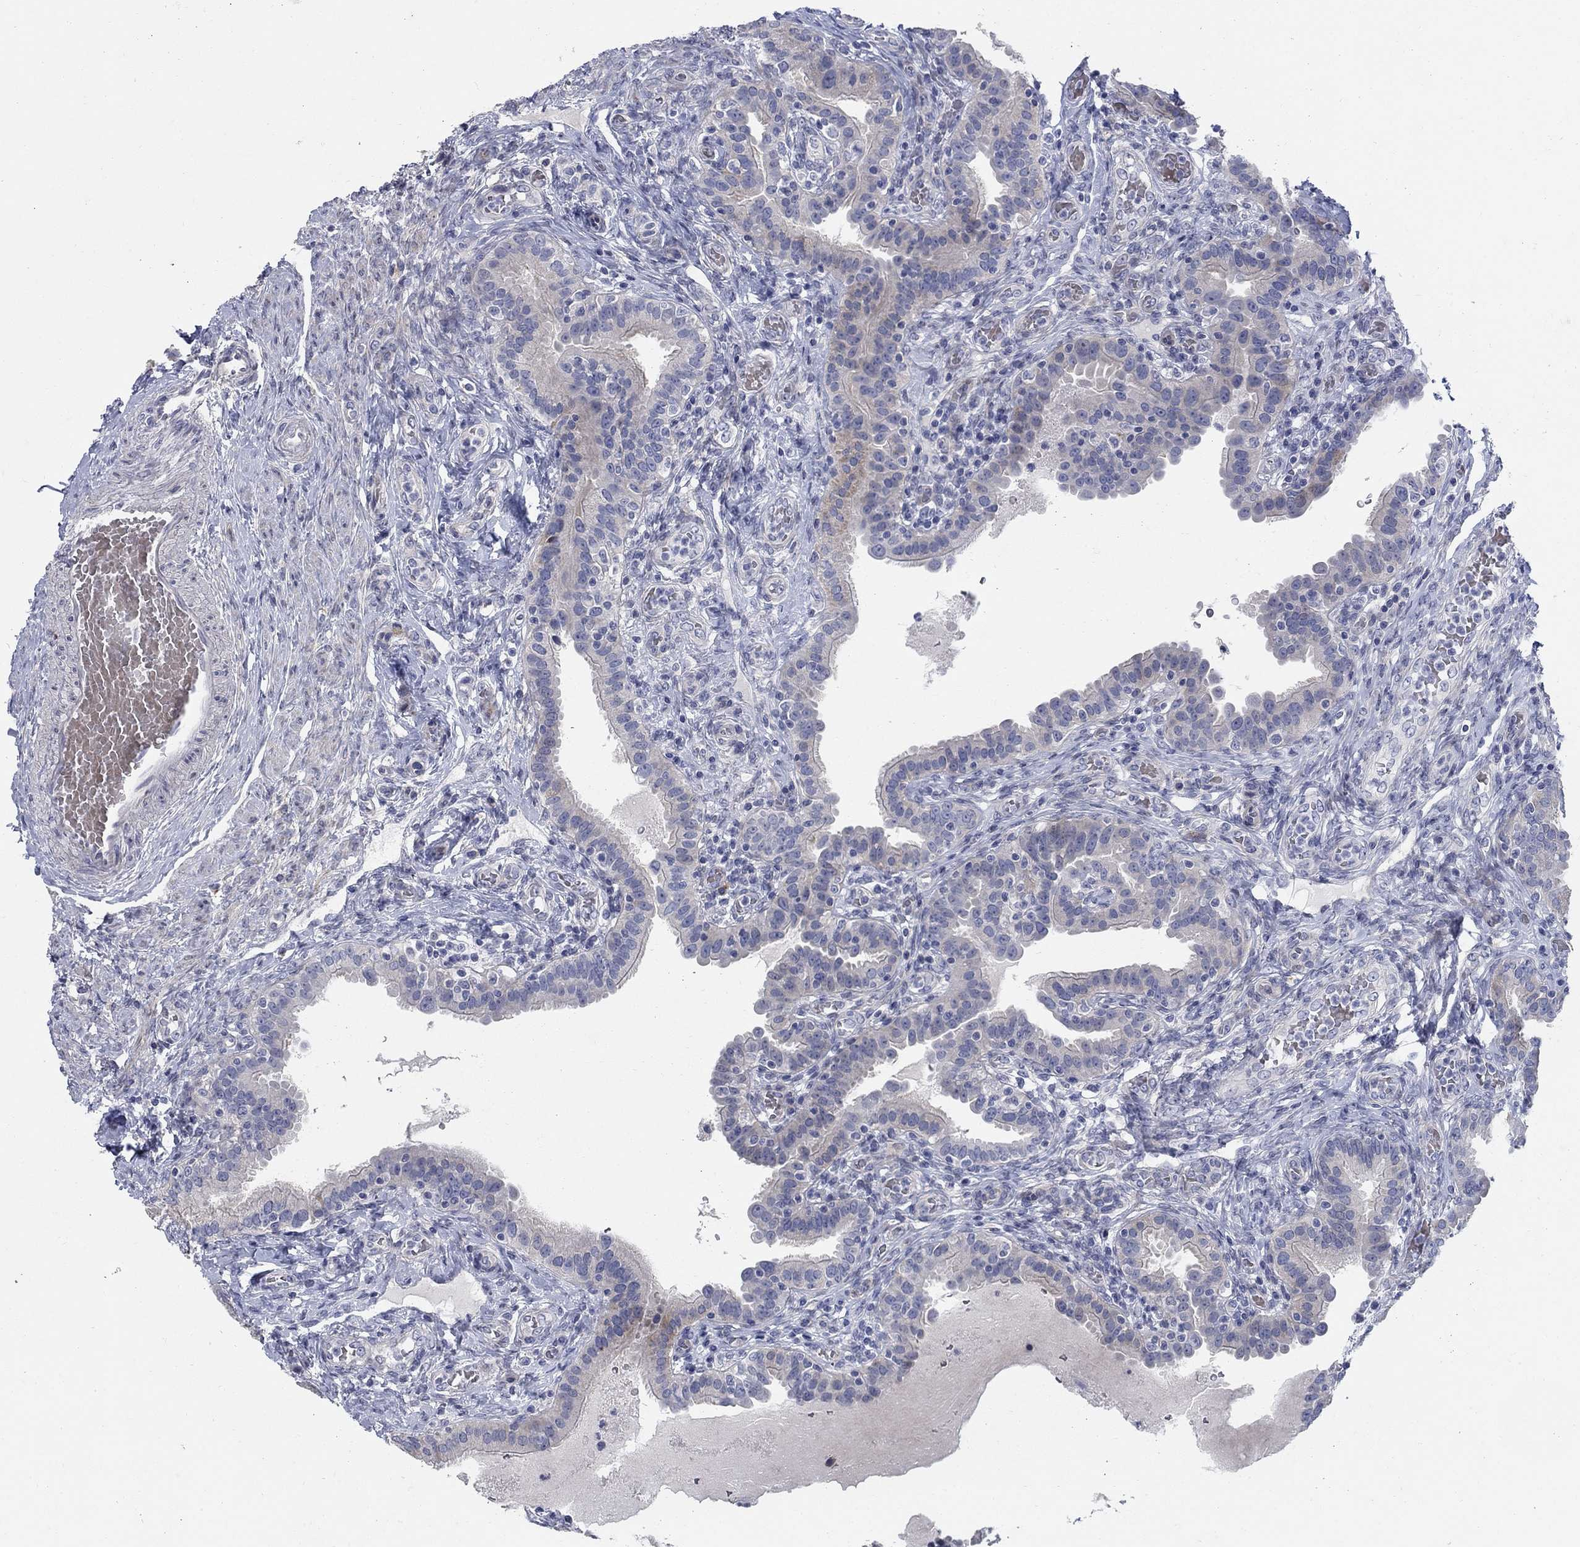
{"staining": {"intensity": "negative", "quantity": "none", "location": "none"}, "tissue": "fallopian tube", "cell_type": "Glandular cells", "image_type": "normal", "snomed": [{"axis": "morphology", "description": "Normal tissue, NOS"}, {"axis": "topography", "description": "Fallopian tube"}, {"axis": "topography", "description": "Ovary"}], "caption": "Immunohistochemical staining of normal fallopian tube demonstrates no significant staining in glandular cells.", "gene": "DNER", "patient": {"sex": "female", "age": 41}}